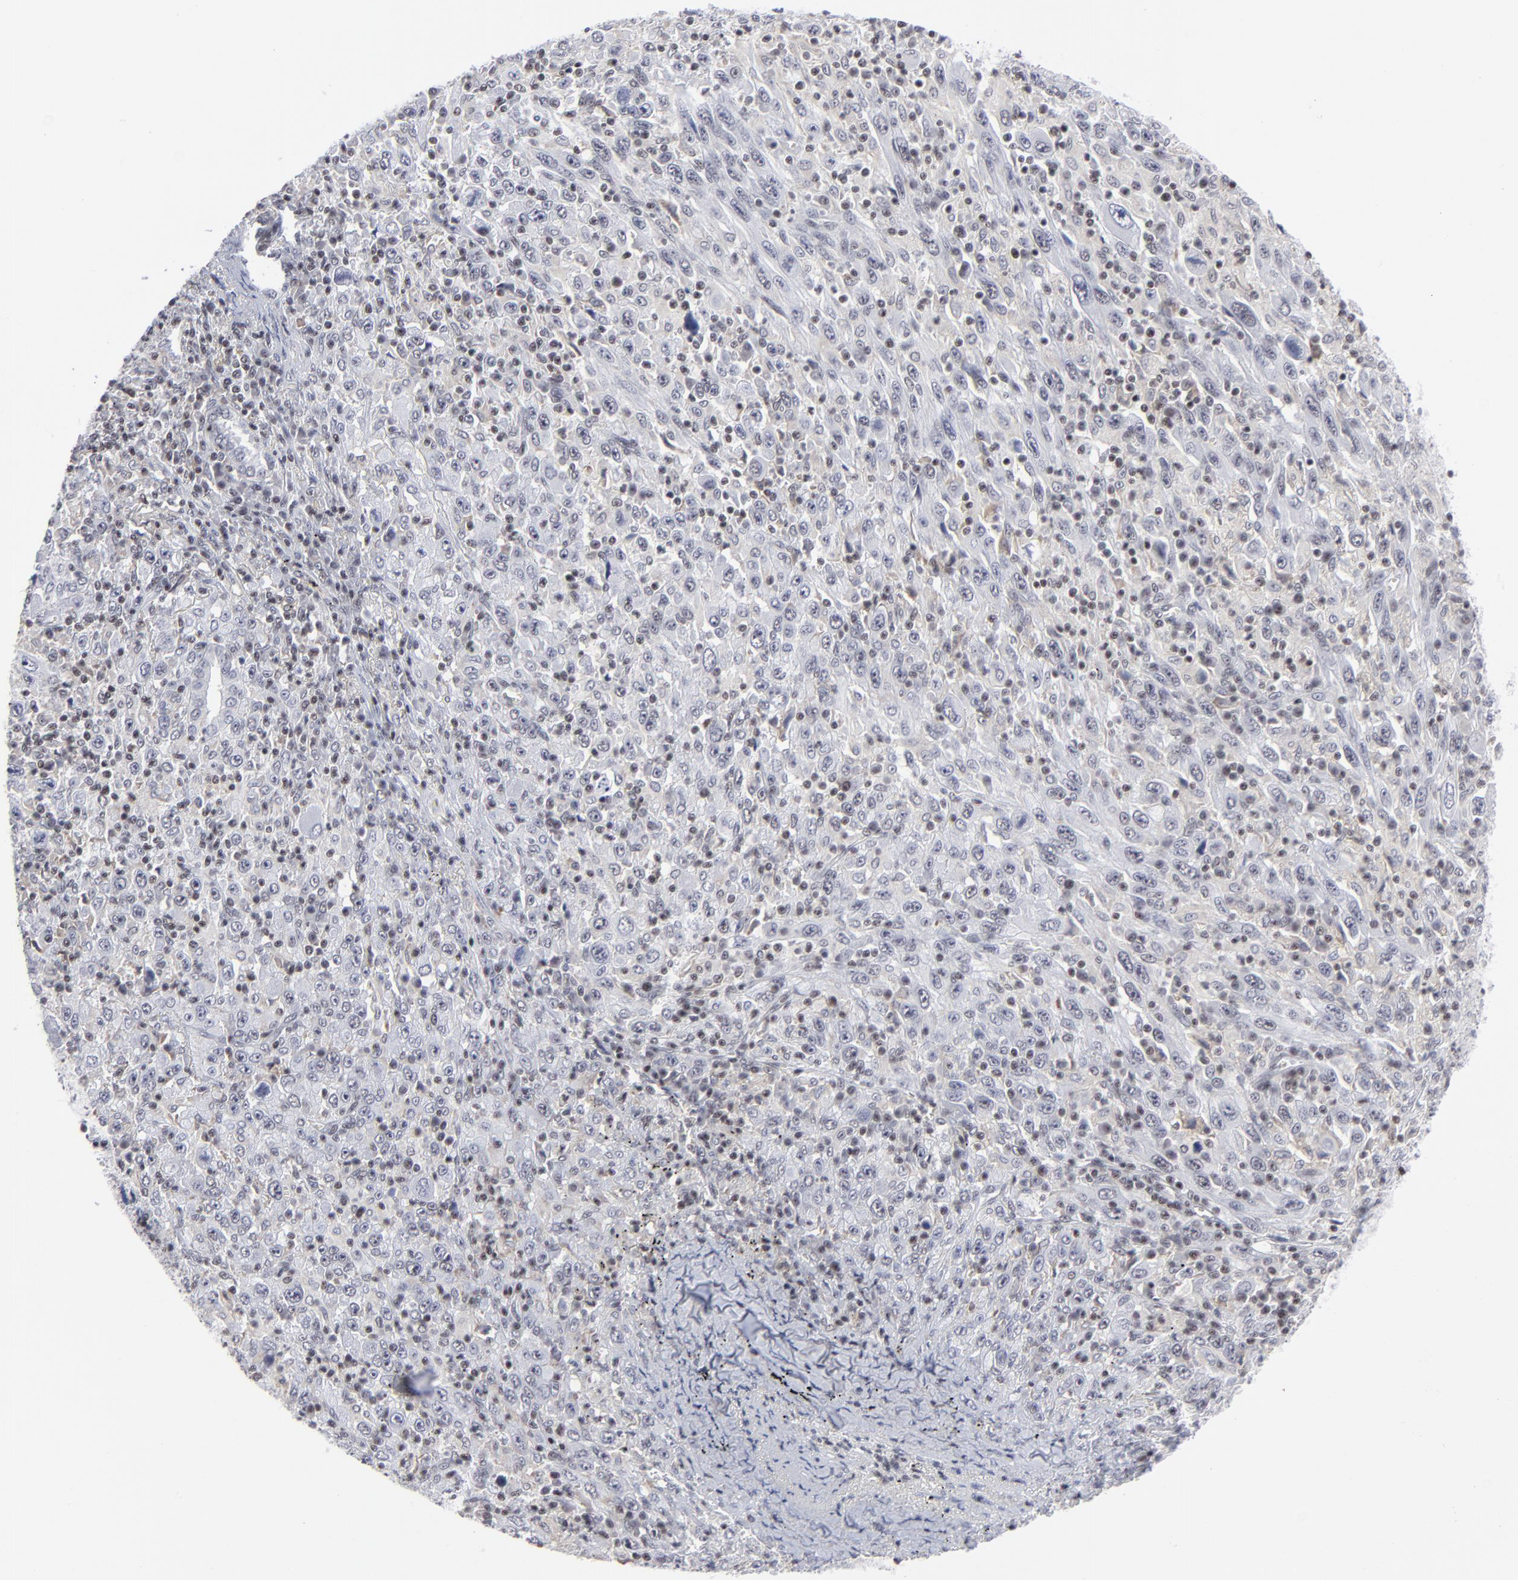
{"staining": {"intensity": "negative", "quantity": "none", "location": "none"}, "tissue": "melanoma", "cell_type": "Tumor cells", "image_type": "cancer", "snomed": [{"axis": "morphology", "description": "Malignant melanoma, Metastatic site"}, {"axis": "topography", "description": "Skin"}], "caption": "Immunohistochemical staining of melanoma displays no significant staining in tumor cells.", "gene": "SP2", "patient": {"sex": "female", "age": 56}}